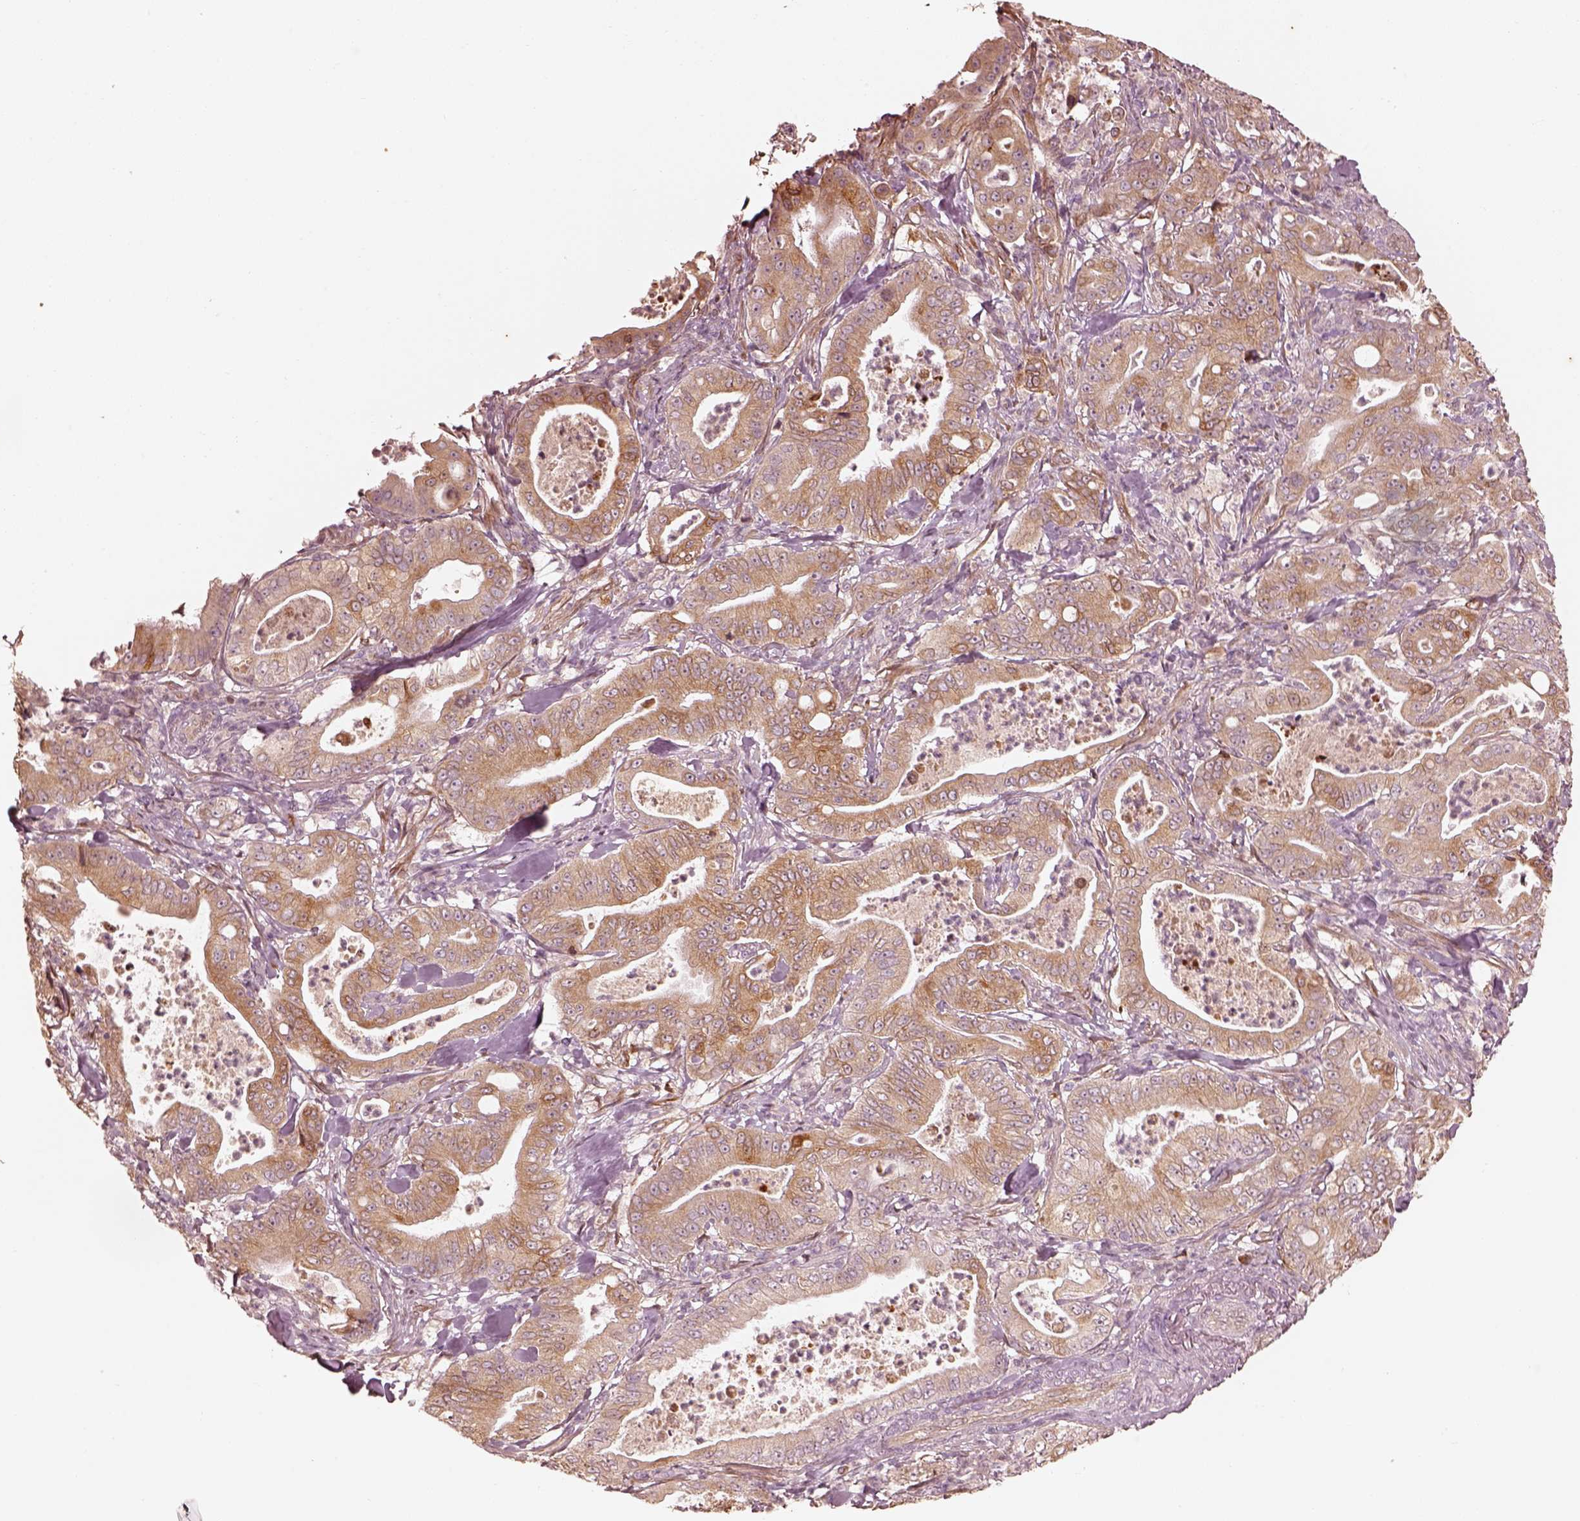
{"staining": {"intensity": "moderate", "quantity": ">75%", "location": "cytoplasmic/membranous"}, "tissue": "pancreatic cancer", "cell_type": "Tumor cells", "image_type": "cancer", "snomed": [{"axis": "morphology", "description": "Adenocarcinoma, NOS"}, {"axis": "topography", "description": "Pancreas"}], "caption": "Immunohistochemistry (IHC) photomicrograph of human adenocarcinoma (pancreatic) stained for a protein (brown), which reveals medium levels of moderate cytoplasmic/membranous positivity in about >75% of tumor cells.", "gene": "WLS", "patient": {"sex": "male", "age": 71}}